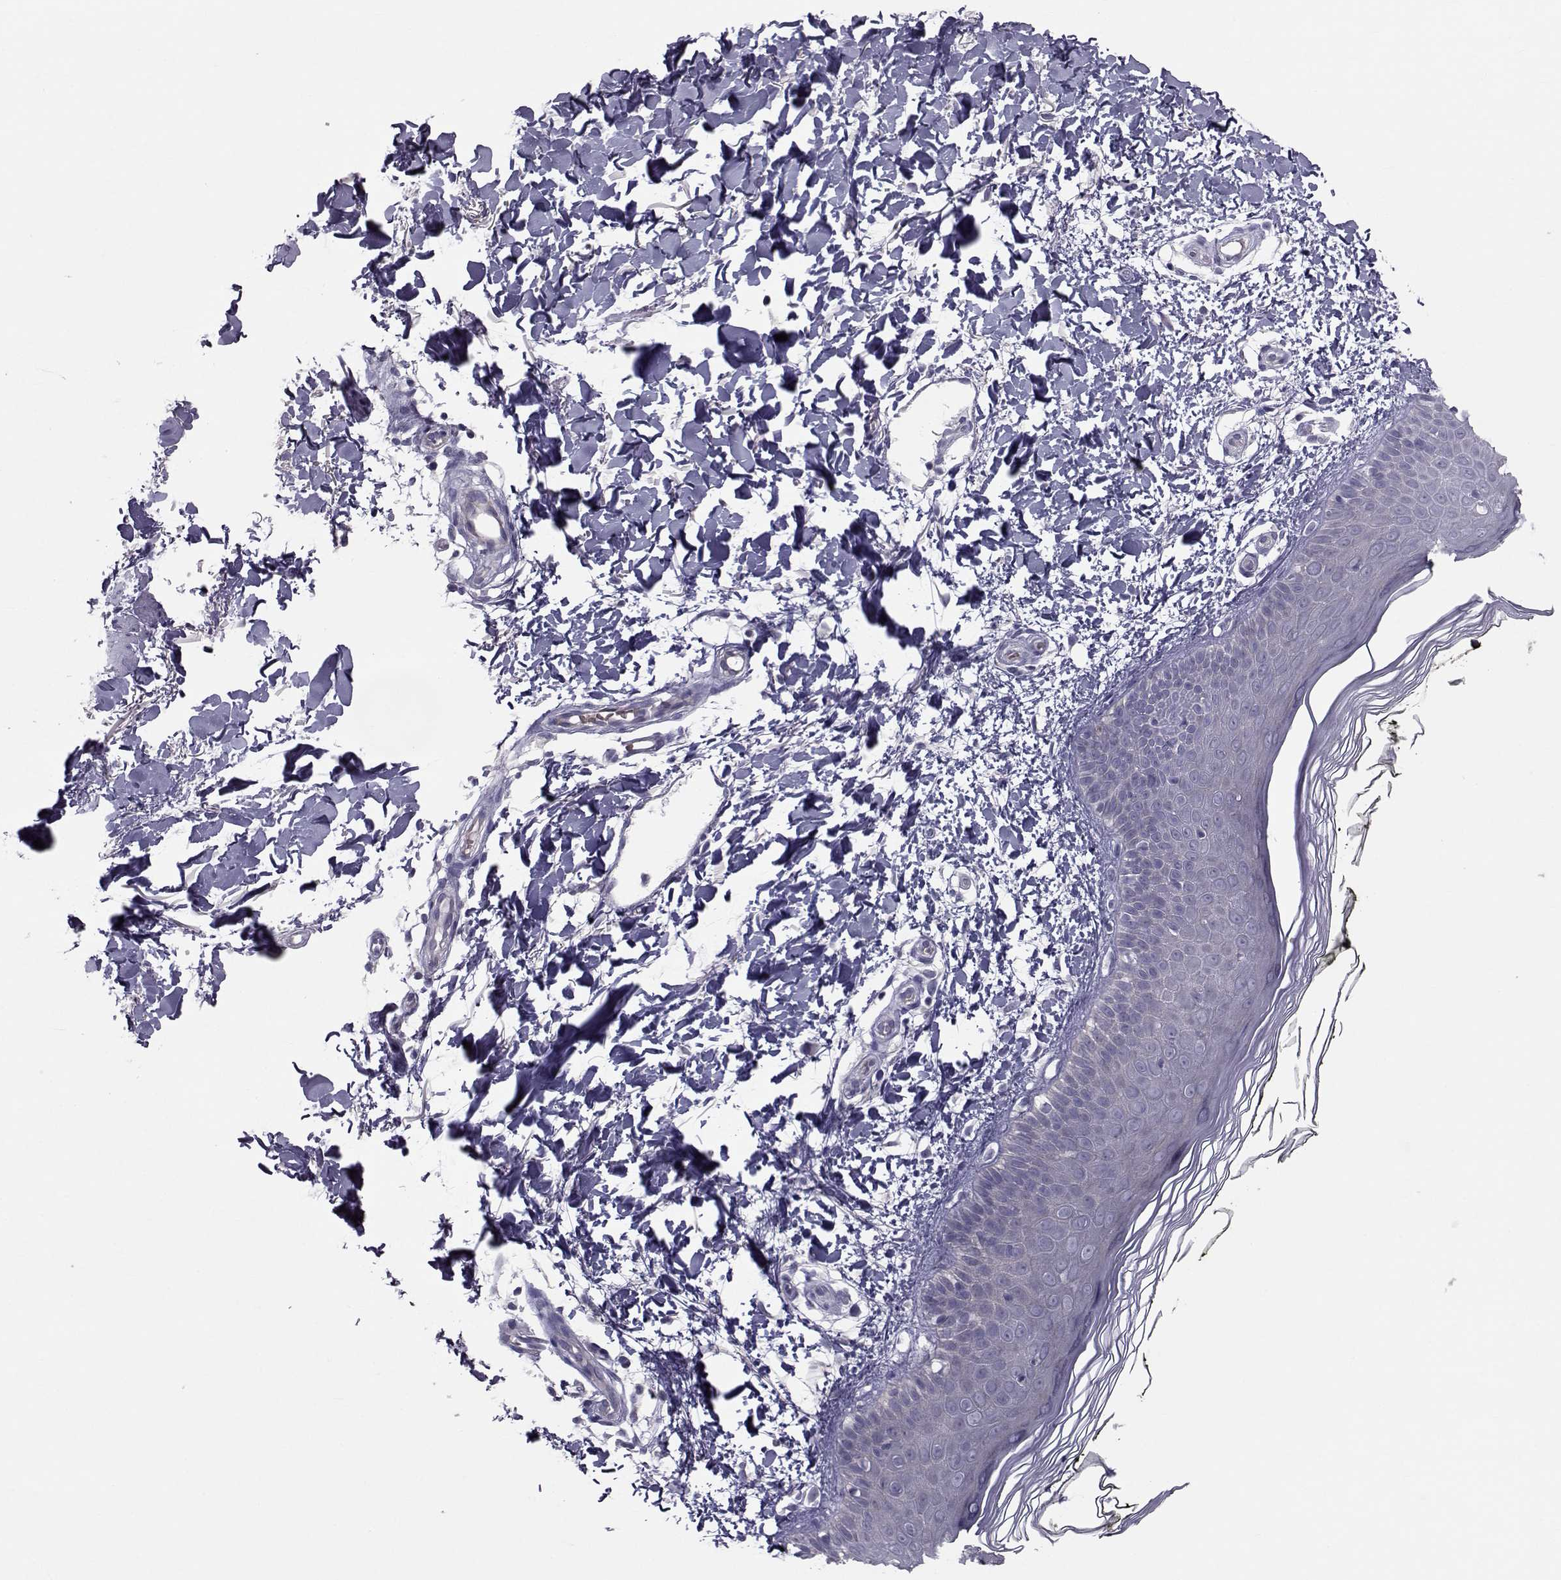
{"staining": {"intensity": "negative", "quantity": "none", "location": "none"}, "tissue": "skin", "cell_type": "Fibroblasts", "image_type": "normal", "snomed": [{"axis": "morphology", "description": "Normal tissue, NOS"}, {"axis": "topography", "description": "Skin"}], "caption": "Histopathology image shows no significant protein staining in fibroblasts of unremarkable skin.", "gene": "GARIN3", "patient": {"sex": "female", "age": 62}}